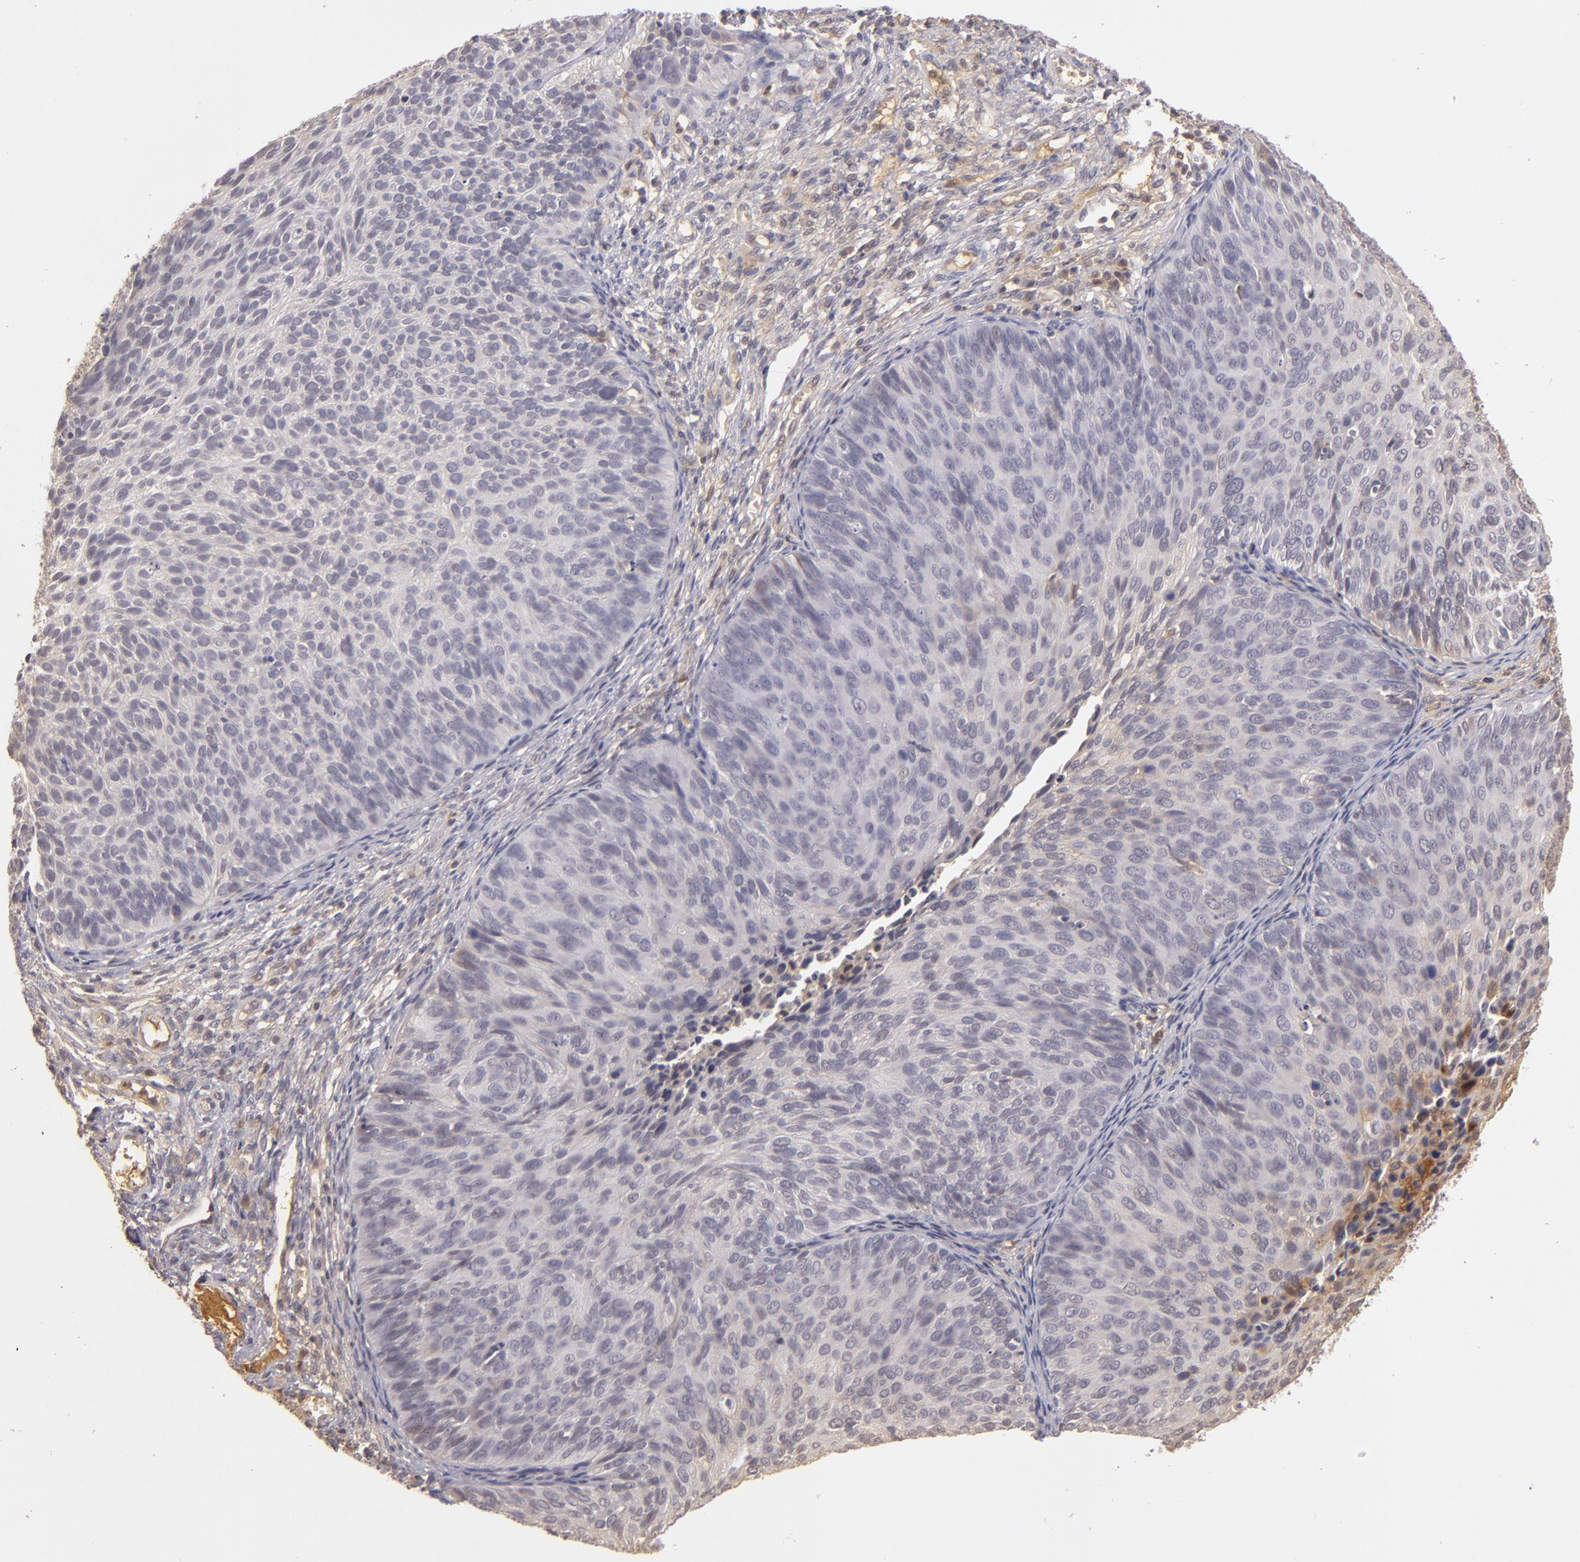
{"staining": {"intensity": "weak", "quantity": ">75%", "location": "cytoplasmic/membranous"}, "tissue": "cervical cancer", "cell_type": "Tumor cells", "image_type": "cancer", "snomed": [{"axis": "morphology", "description": "Squamous cell carcinoma, NOS"}, {"axis": "topography", "description": "Cervix"}], "caption": "This histopathology image demonstrates cervical cancer (squamous cell carcinoma) stained with IHC to label a protein in brown. The cytoplasmic/membranous of tumor cells show weak positivity for the protein. Nuclei are counter-stained blue.", "gene": "LRG1", "patient": {"sex": "female", "age": 36}}